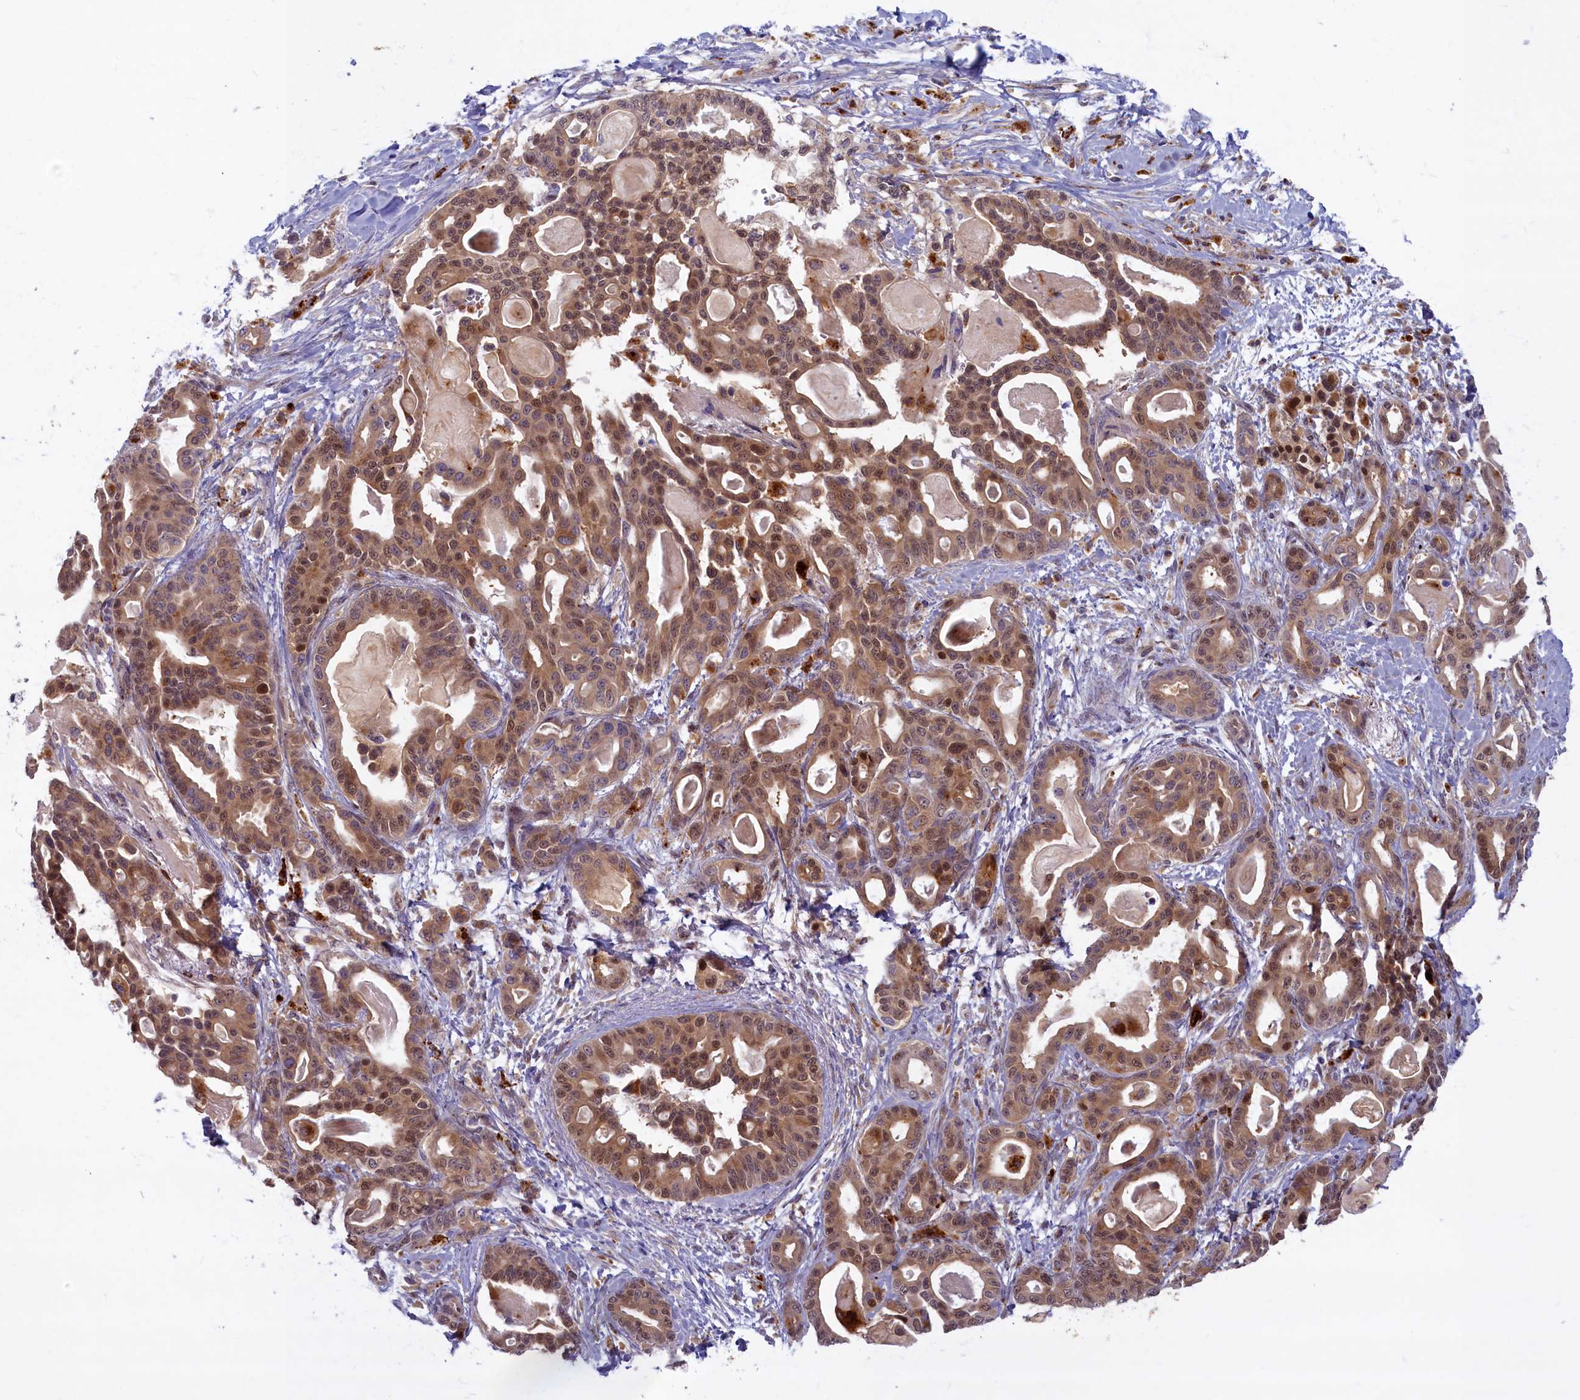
{"staining": {"intensity": "moderate", "quantity": ">75%", "location": "cytoplasmic/membranous,nuclear"}, "tissue": "pancreatic cancer", "cell_type": "Tumor cells", "image_type": "cancer", "snomed": [{"axis": "morphology", "description": "Adenocarcinoma, NOS"}, {"axis": "topography", "description": "Pancreas"}], "caption": "A histopathology image showing moderate cytoplasmic/membranous and nuclear expression in approximately >75% of tumor cells in pancreatic adenocarcinoma, as visualized by brown immunohistochemical staining.", "gene": "FCSK", "patient": {"sex": "male", "age": 63}}